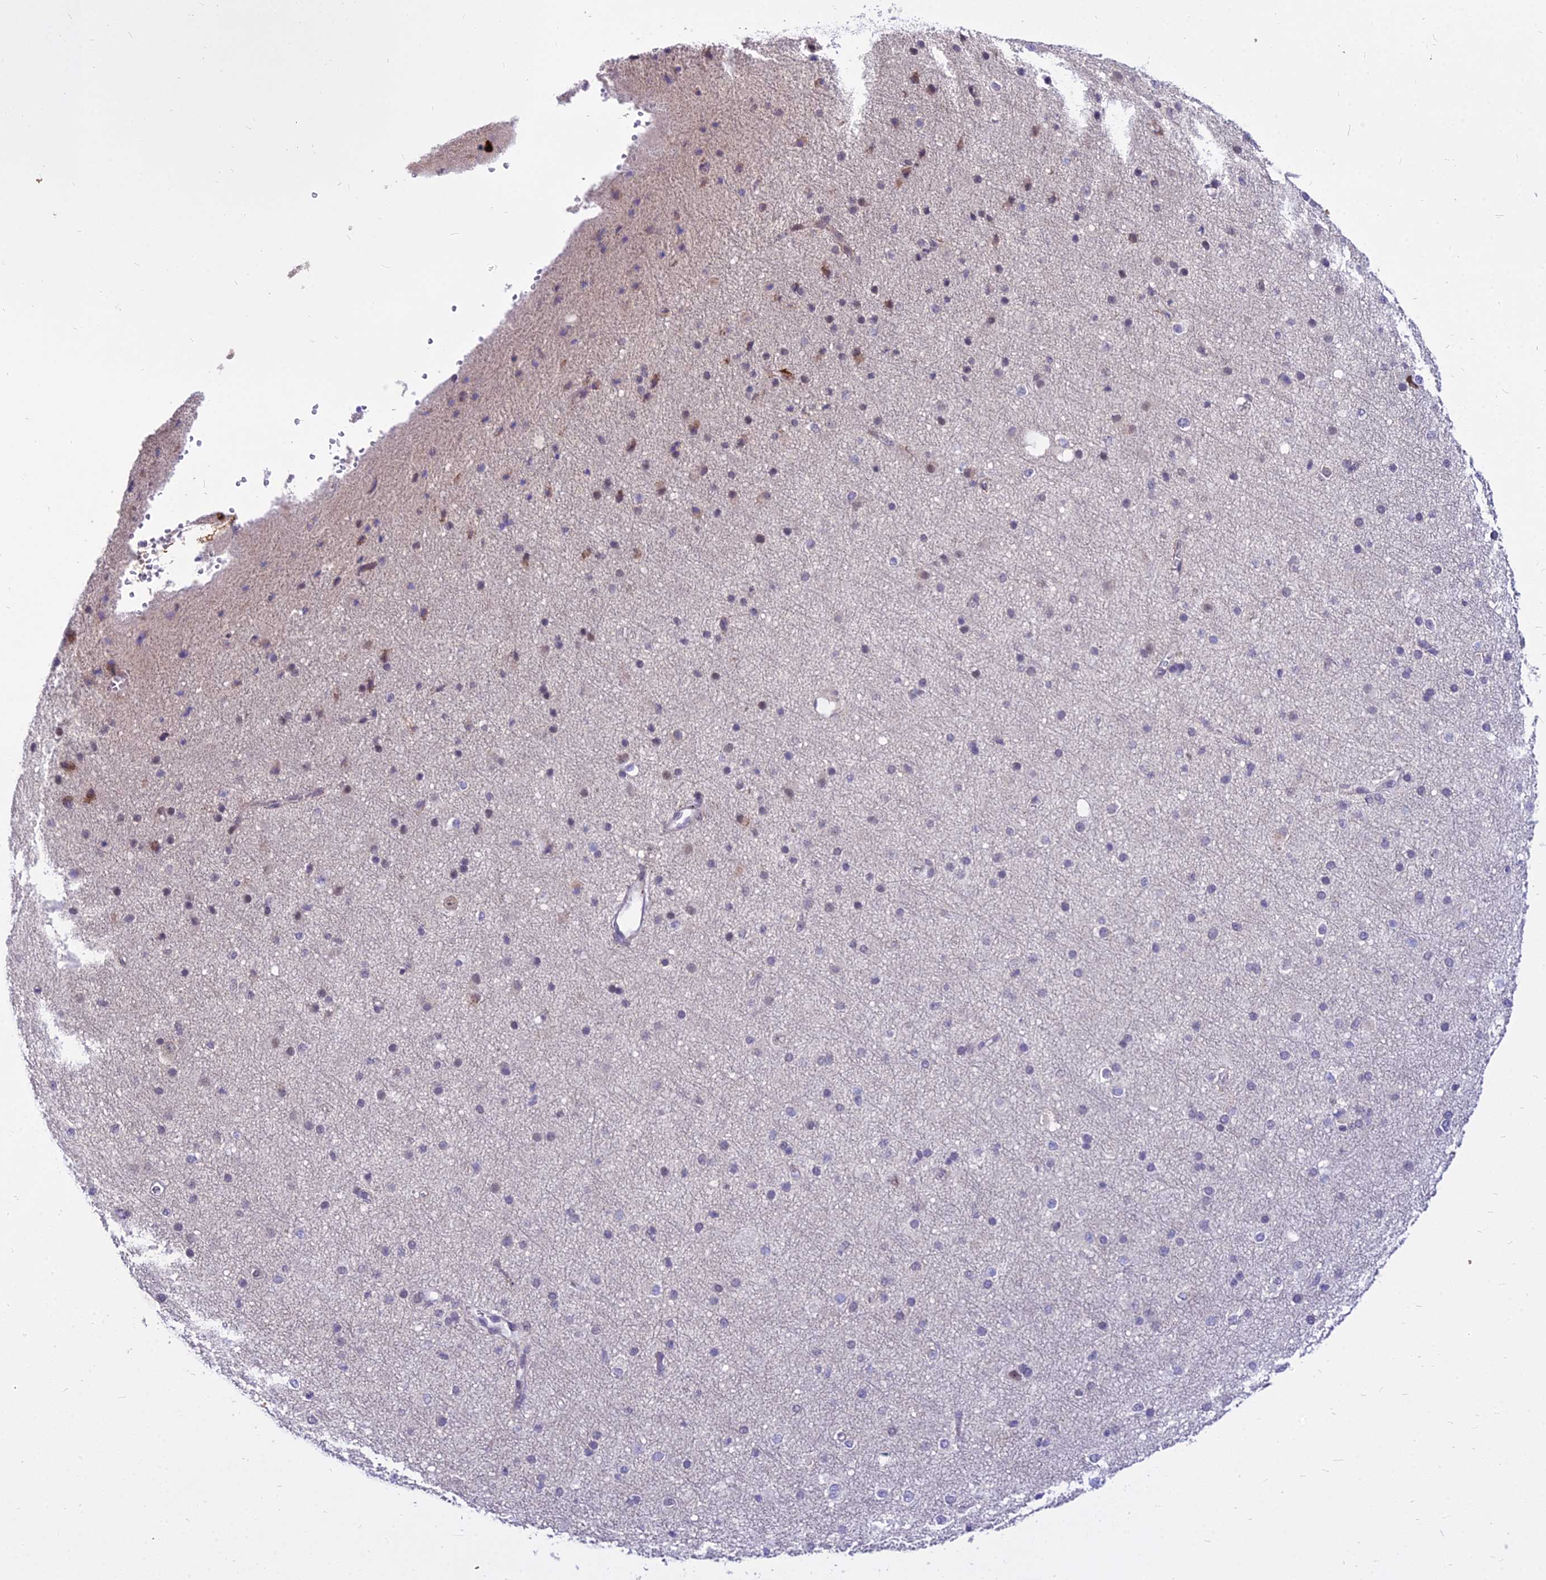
{"staining": {"intensity": "negative", "quantity": "none", "location": "none"}, "tissue": "cerebral cortex", "cell_type": "Endothelial cells", "image_type": "normal", "snomed": [{"axis": "morphology", "description": "Normal tissue, NOS"}, {"axis": "morphology", "description": "Developmental malformation"}, {"axis": "topography", "description": "Cerebral cortex"}], "caption": "Immunohistochemistry (IHC) of unremarkable human cerebral cortex displays no staining in endothelial cells. Nuclei are stained in blue.", "gene": "C6orf163", "patient": {"sex": "female", "age": 30}}